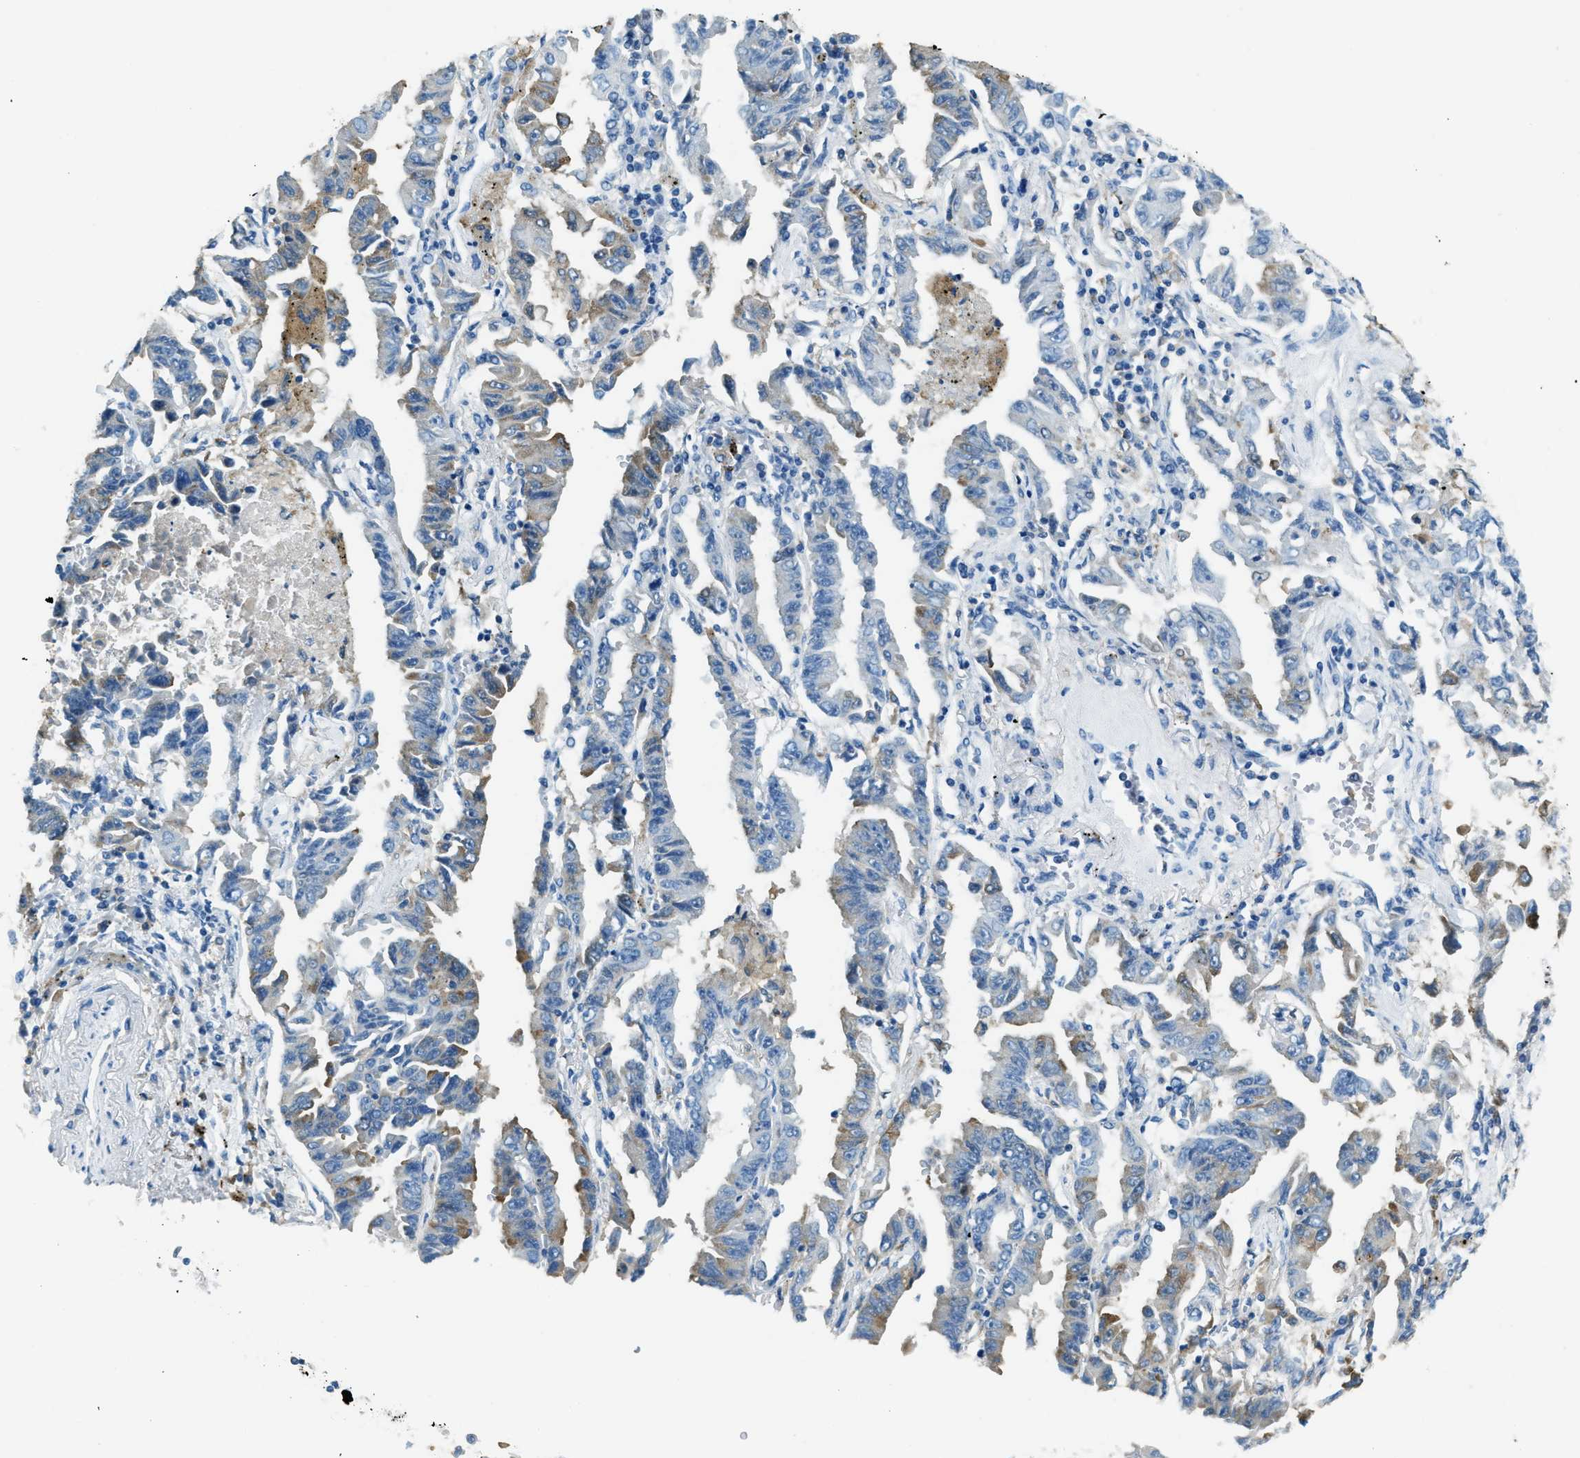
{"staining": {"intensity": "weak", "quantity": "<25%", "location": "cytoplasmic/membranous"}, "tissue": "lung cancer", "cell_type": "Tumor cells", "image_type": "cancer", "snomed": [{"axis": "morphology", "description": "Adenocarcinoma, NOS"}, {"axis": "topography", "description": "Lung"}], "caption": "Photomicrograph shows no significant protein staining in tumor cells of adenocarcinoma (lung). (Brightfield microscopy of DAB immunohistochemistry (IHC) at high magnification).", "gene": "MATCAP2", "patient": {"sex": "female", "age": 51}}